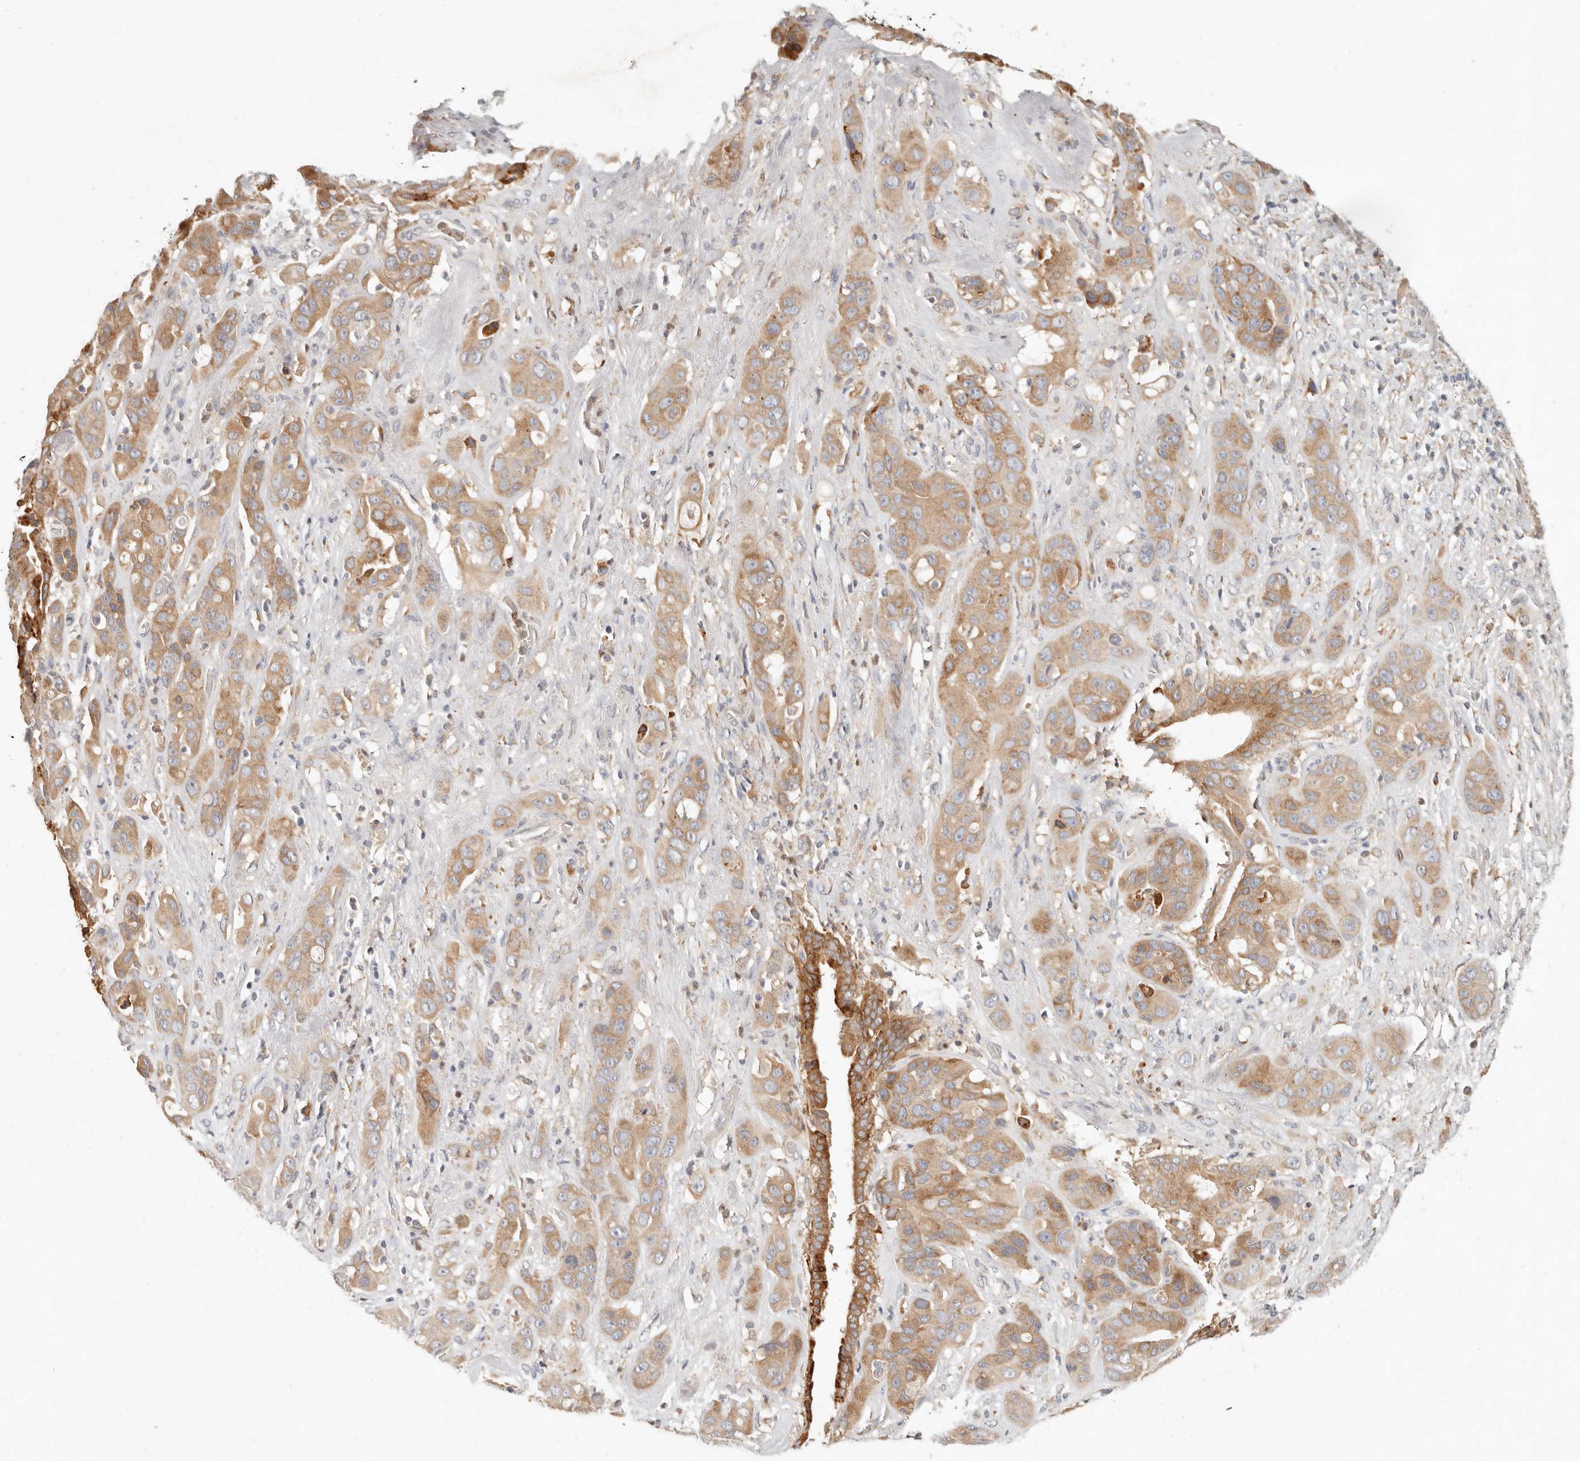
{"staining": {"intensity": "moderate", "quantity": ">75%", "location": "cytoplasmic/membranous"}, "tissue": "liver cancer", "cell_type": "Tumor cells", "image_type": "cancer", "snomed": [{"axis": "morphology", "description": "Cholangiocarcinoma"}, {"axis": "topography", "description": "Liver"}], "caption": "Immunohistochemical staining of cholangiocarcinoma (liver) exhibits medium levels of moderate cytoplasmic/membranous staining in approximately >75% of tumor cells.", "gene": "ARHGEF10L", "patient": {"sex": "female", "age": 52}}